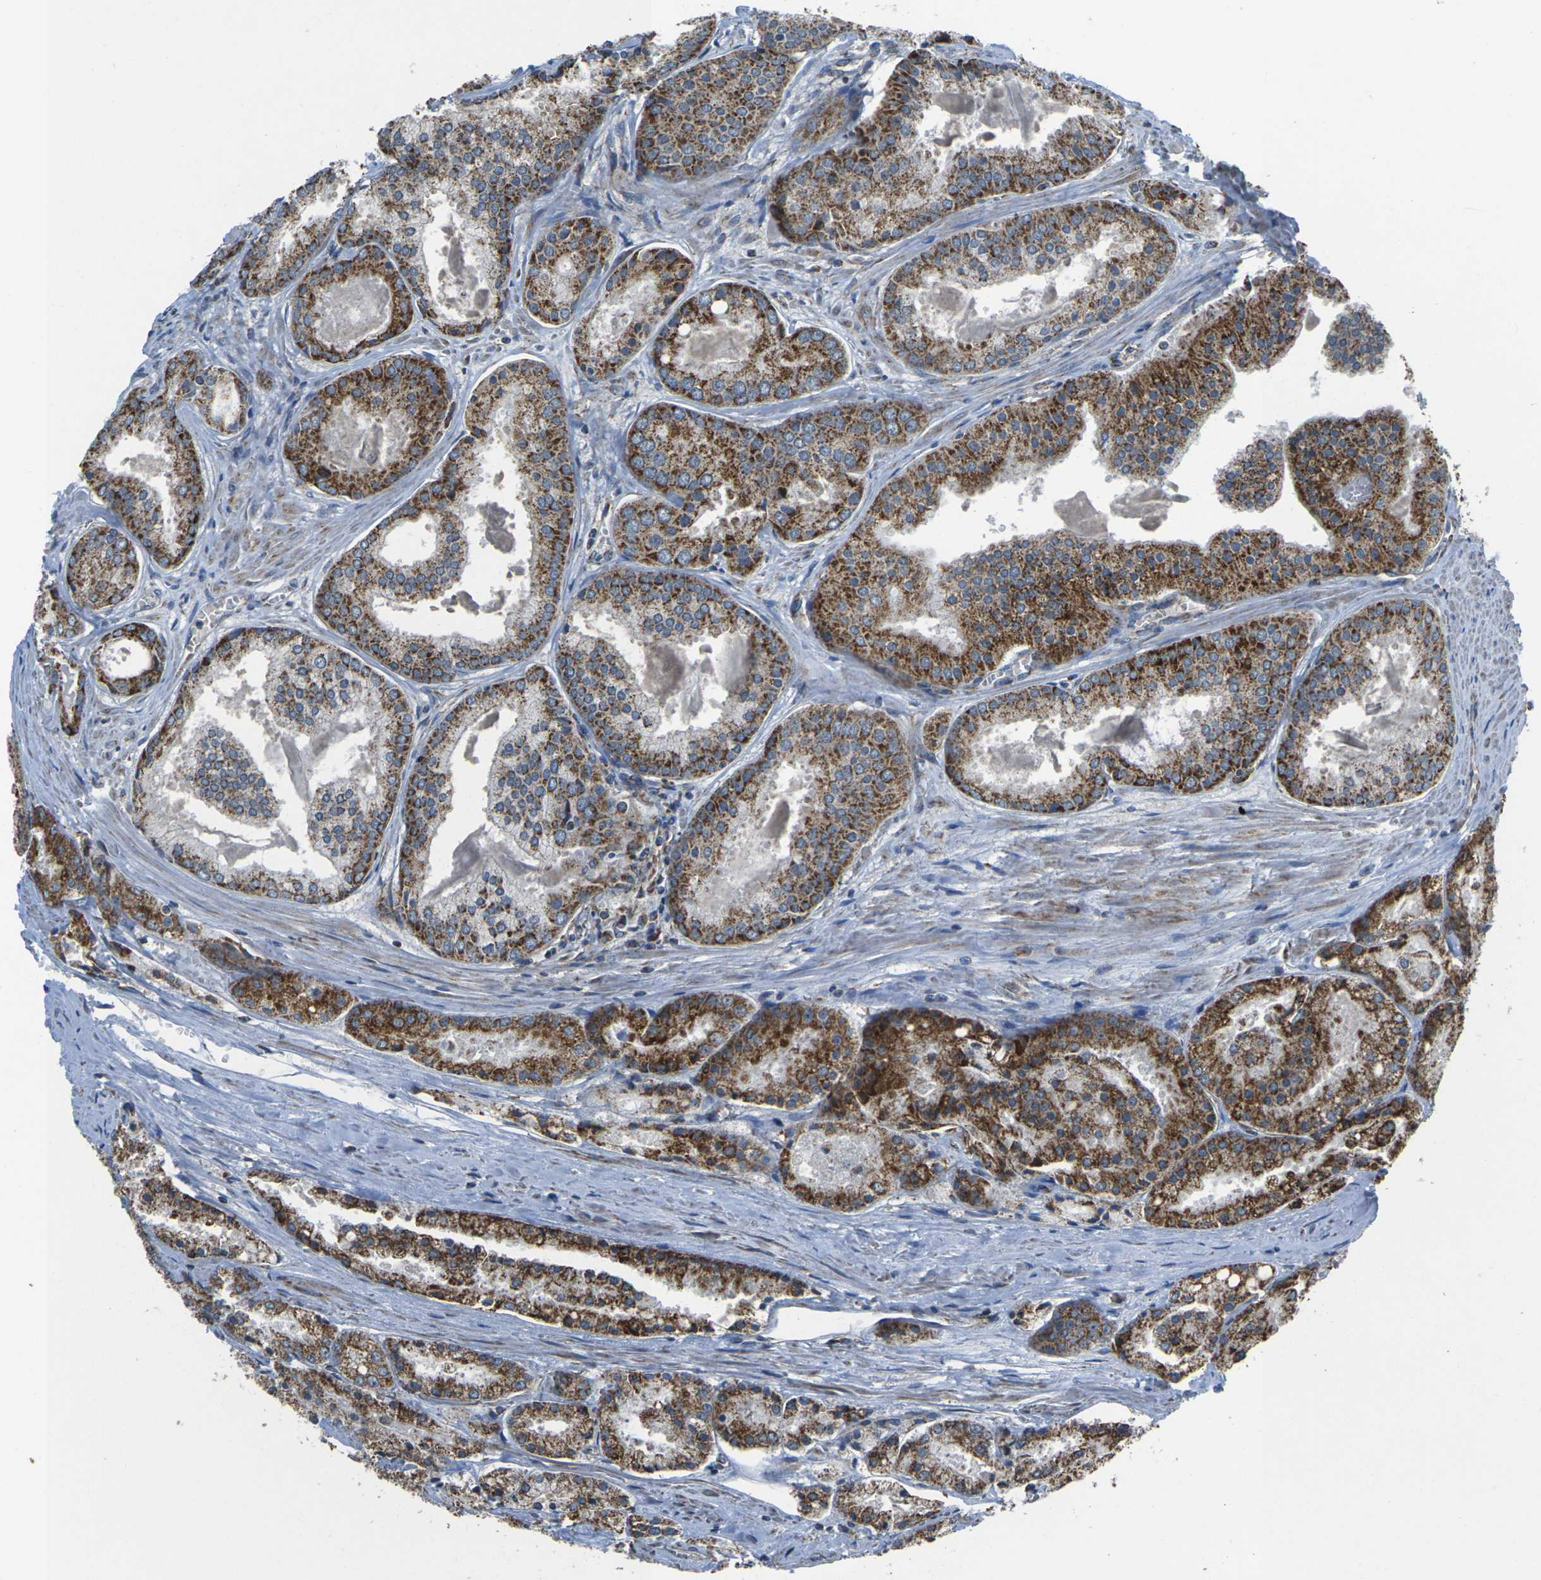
{"staining": {"intensity": "strong", "quantity": ">75%", "location": "cytoplasmic/membranous"}, "tissue": "prostate cancer", "cell_type": "Tumor cells", "image_type": "cancer", "snomed": [{"axis": "morphology", "description": "Adenocarcinoma, Low grade"}, {"axis": "topography", "description": "Prostate"}], "caption": "Tumor cells reveal high levels of strong cytoplasmic/membranous expression in approximately >75% of cells in low-grade adenocarcinoma (prostate).", "gene": "TMEM120B", "patient": {"sex": "male", "age": 64}}